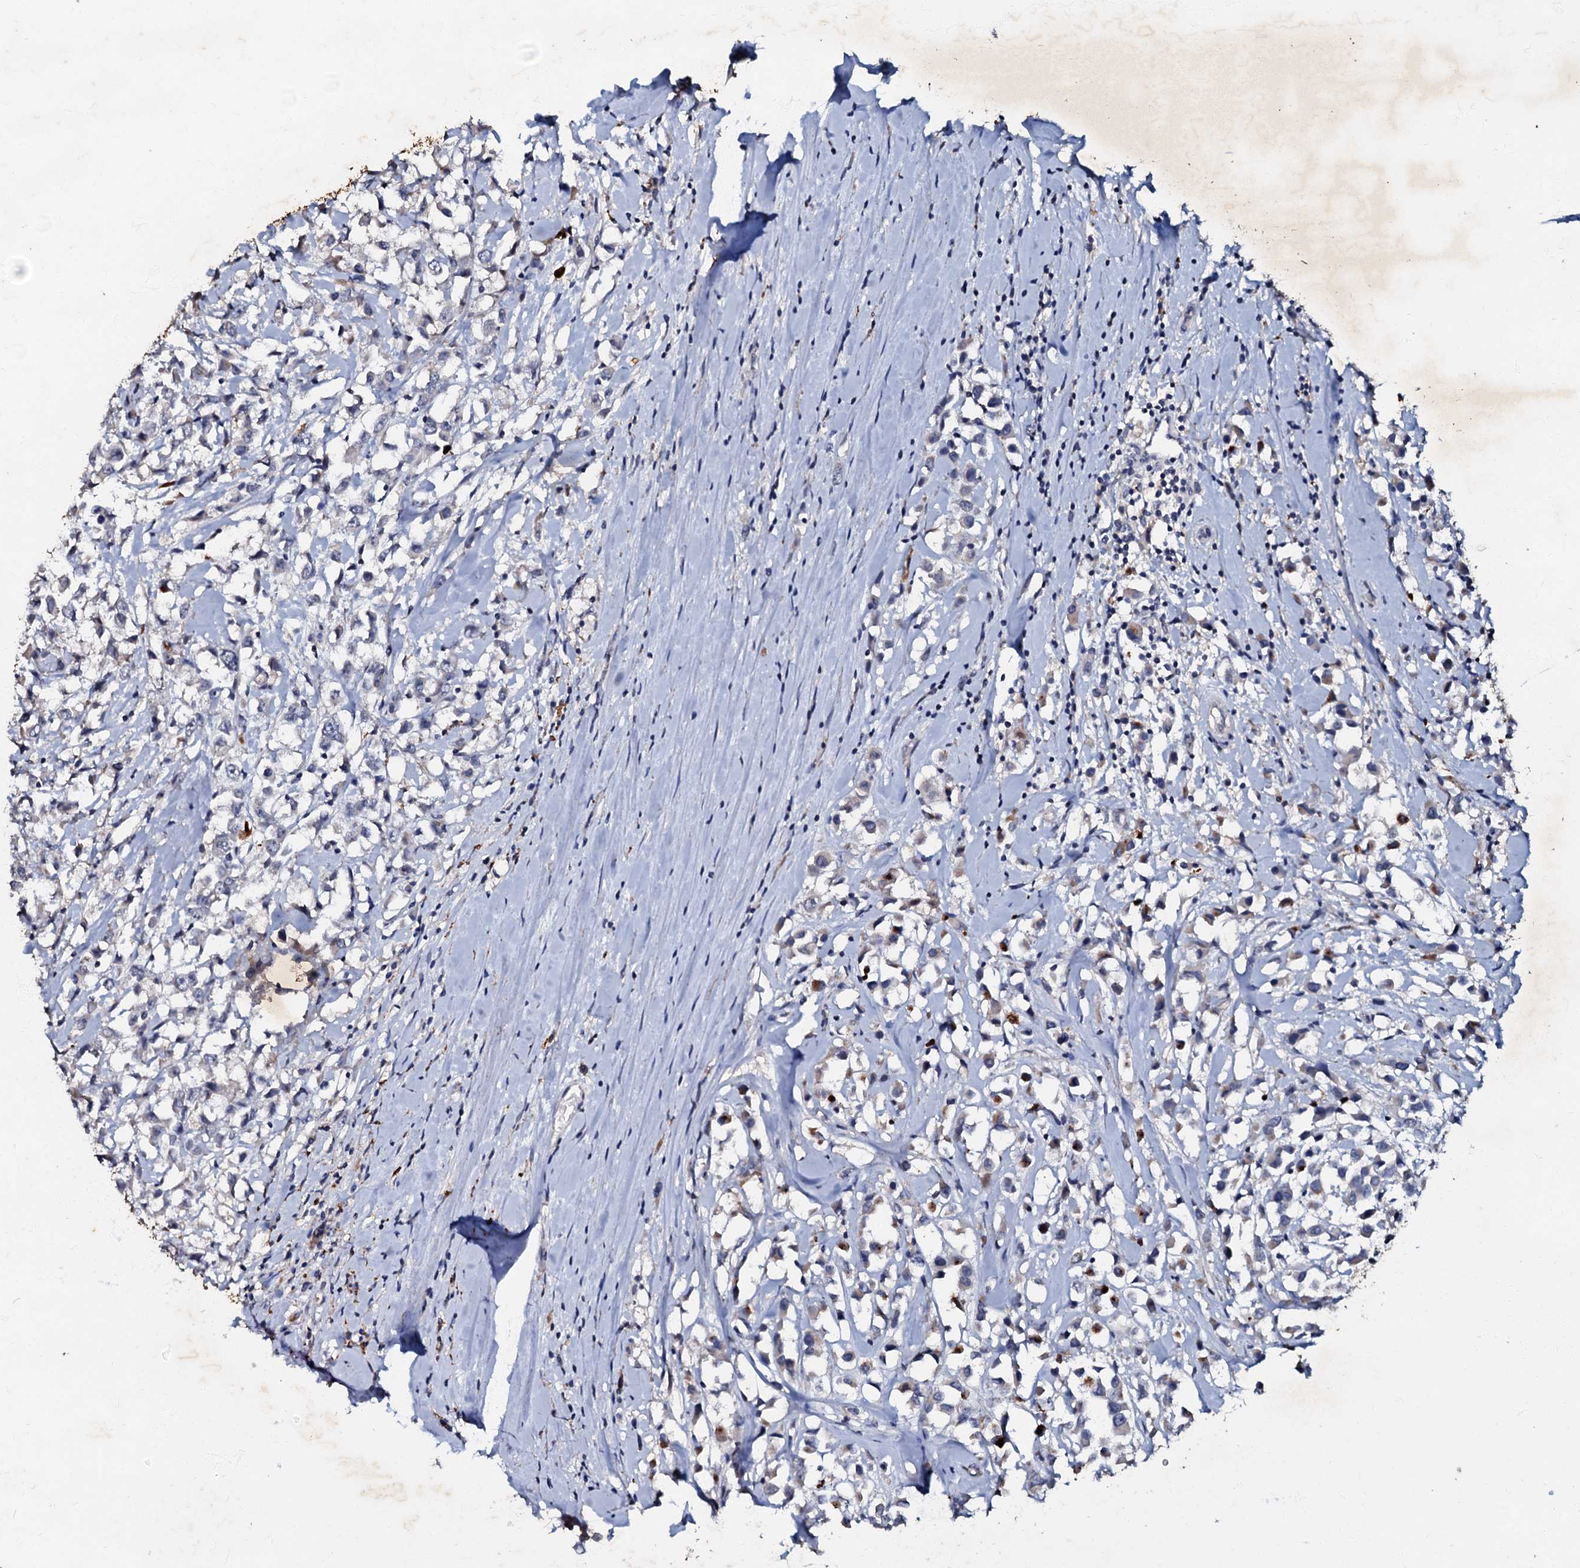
{"staining": {"intensity": "negative", "quantity": "none", "location": "none"}, "tissue": "breast cancer", "cell_type": "Tumor cells", "image_type": "cancer", "snomed": [{"axis": "morphology", "description": "Duct carcinoma"}, {"axis": "topography", "description": "Breast"}], "caption": "Tumor cells show no significant expression in breast cancer.", "gene": "MANSC4", "patient": {"sex": "female", "age": 61}}